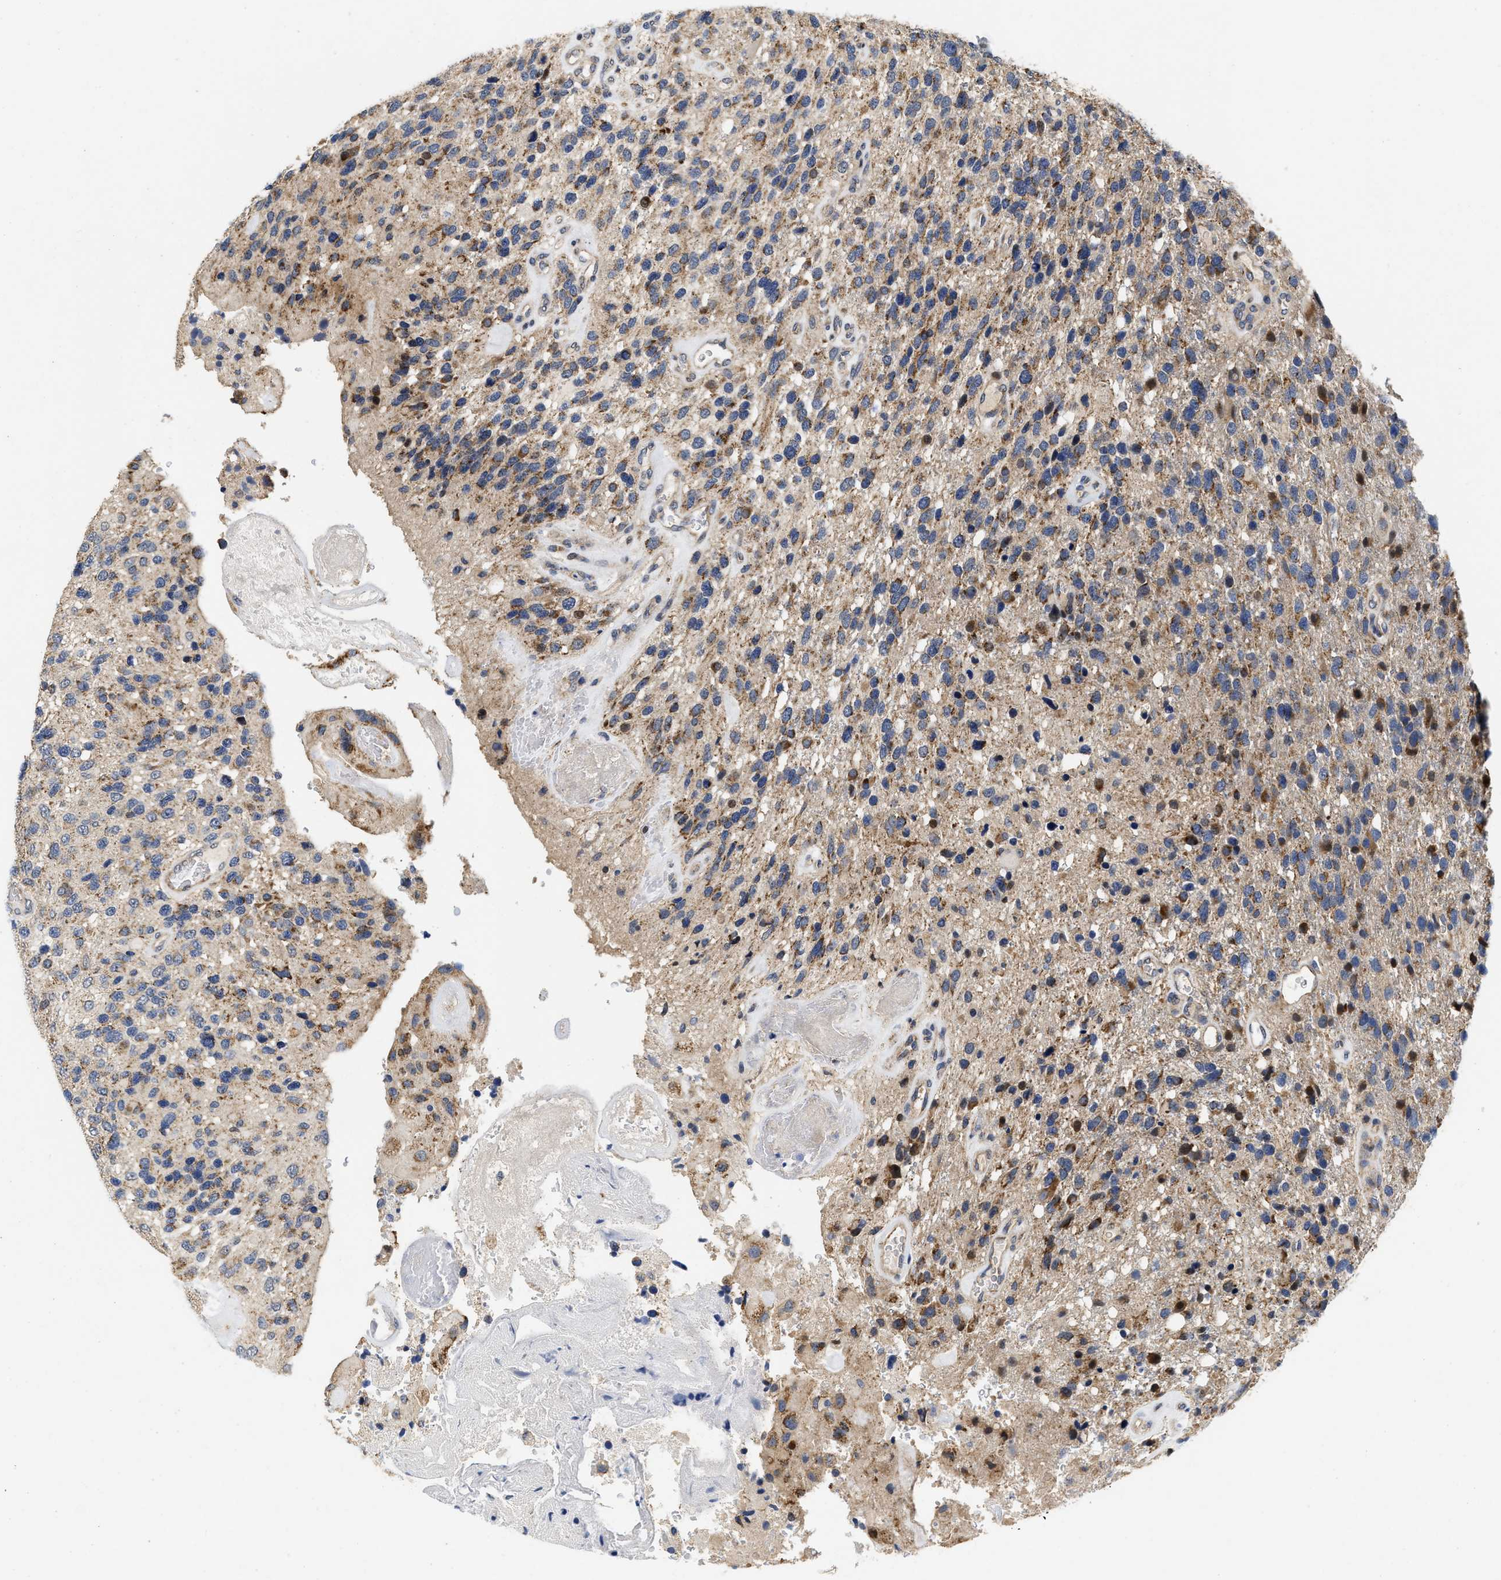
{"staining": {"intensity": "moderate", "quantity": "25%-75%", "location": "cytoplasmic/membranous"}, "tissue": "glioma", "cell_type": "Tumor cells", "image_type": "cancer", "snomed": [{"axis": "morphology", "description": "Glioma, malignant, High grade"}, {"axis": "topography", "description": "Brain"}], "caption": "Immunohistochemical staining of human glioma shows medium levels of moderate cytoplasmic/membranous protein expression in approximately 25%-75% of tumor cells.", "gene": "SCYL2", "patient": {"sex": "female", "age": 58}}